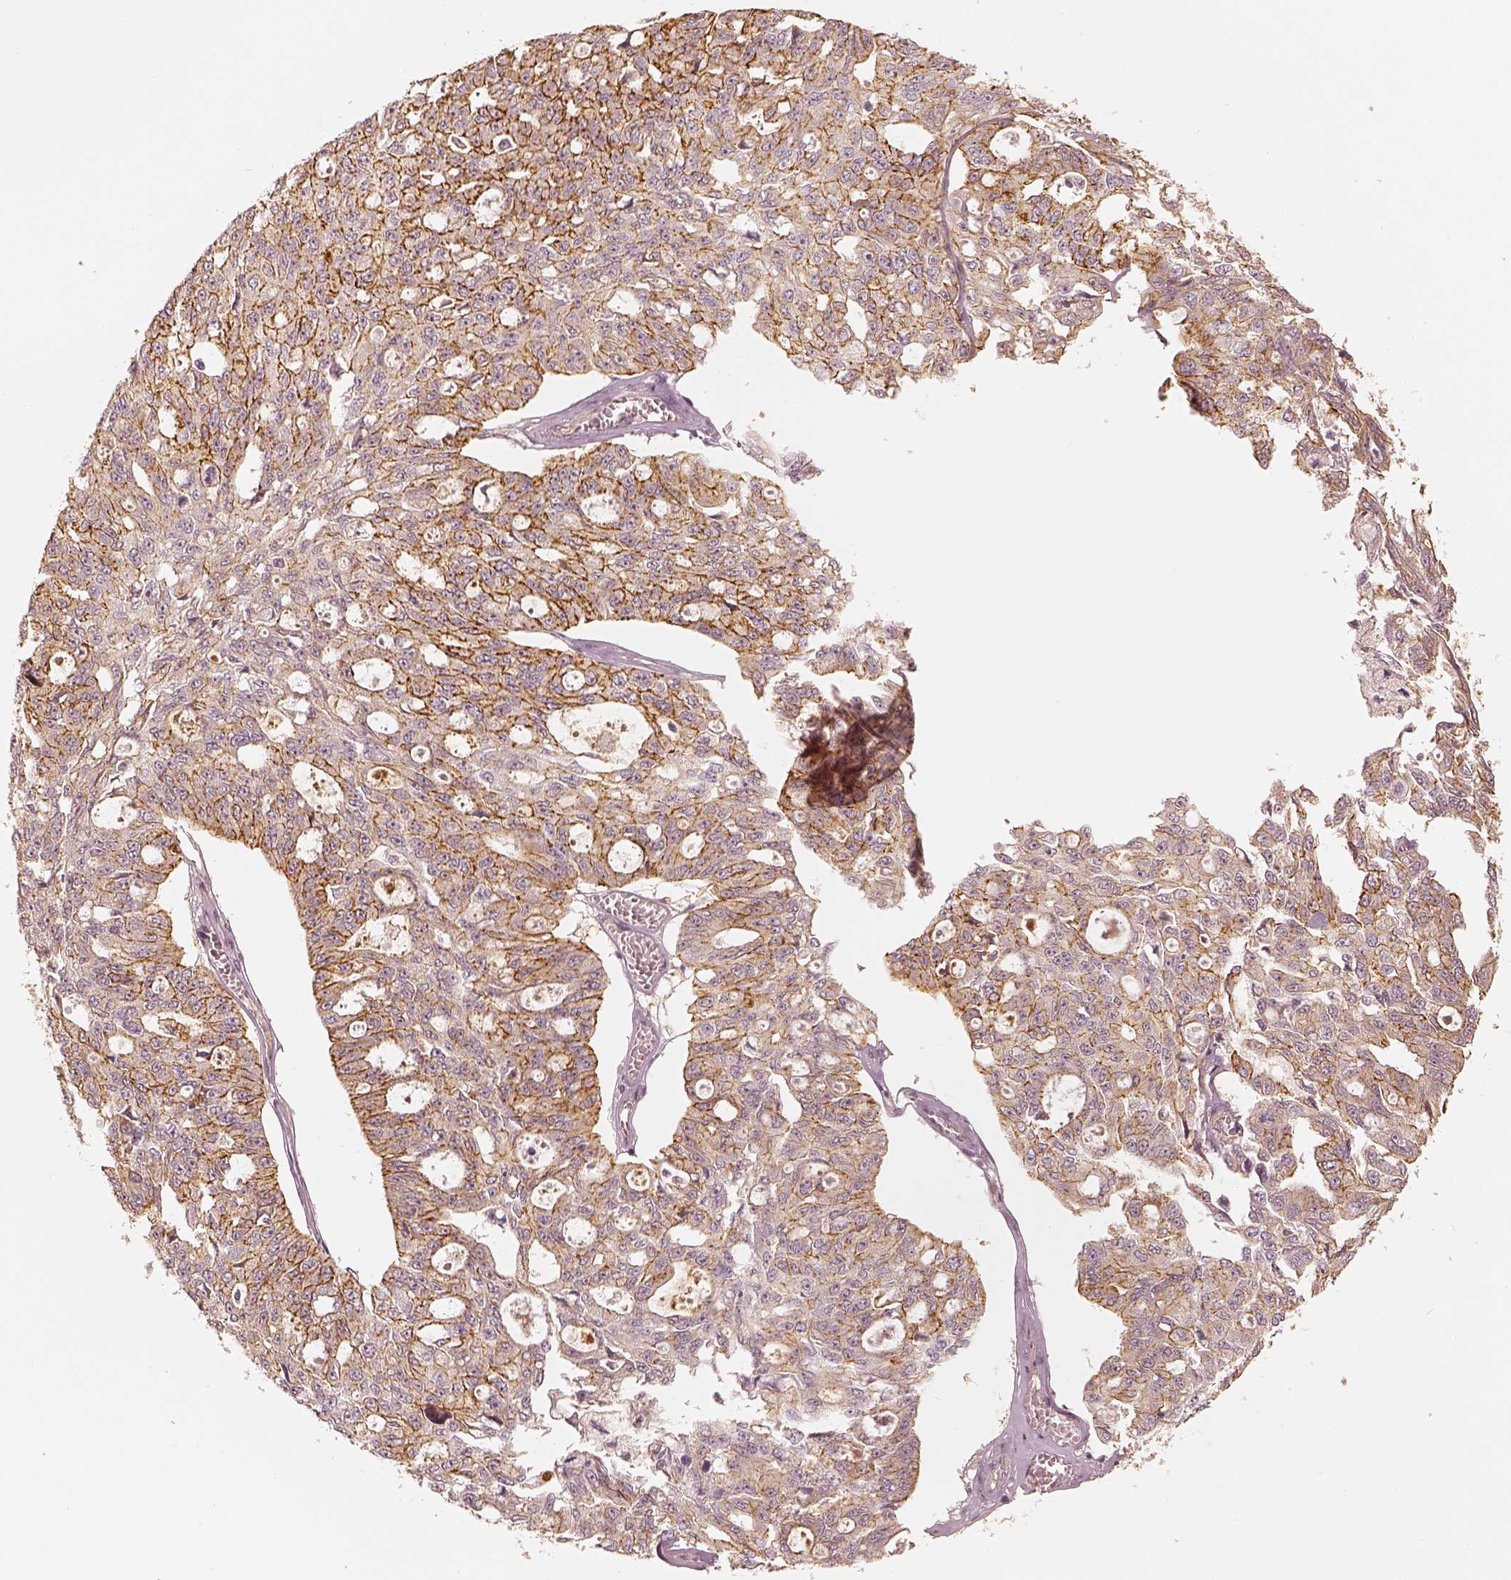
{"staining": {"intensity": "strong", "quantity": "25%-75%", "location": "cytoplasmic/membranous"}, "tissue": "ovarian cancer", "cell_type": "Tumor cells", "image_type": "cancer", "snomed": [{"axis": "morphology", "description": "Carcinoma, endometroid"}, {"axis": "topography", "description": "Ovary"}], "caption": "Protein analysis of ovarian cancer (endometroid carcinoma) tissue demonstrates strong cytoplasmic/membranous expression in about 25%-75% of tumor cells.", "gene": "GORASP2", "patient": {"sex": "female", "age": 65}}